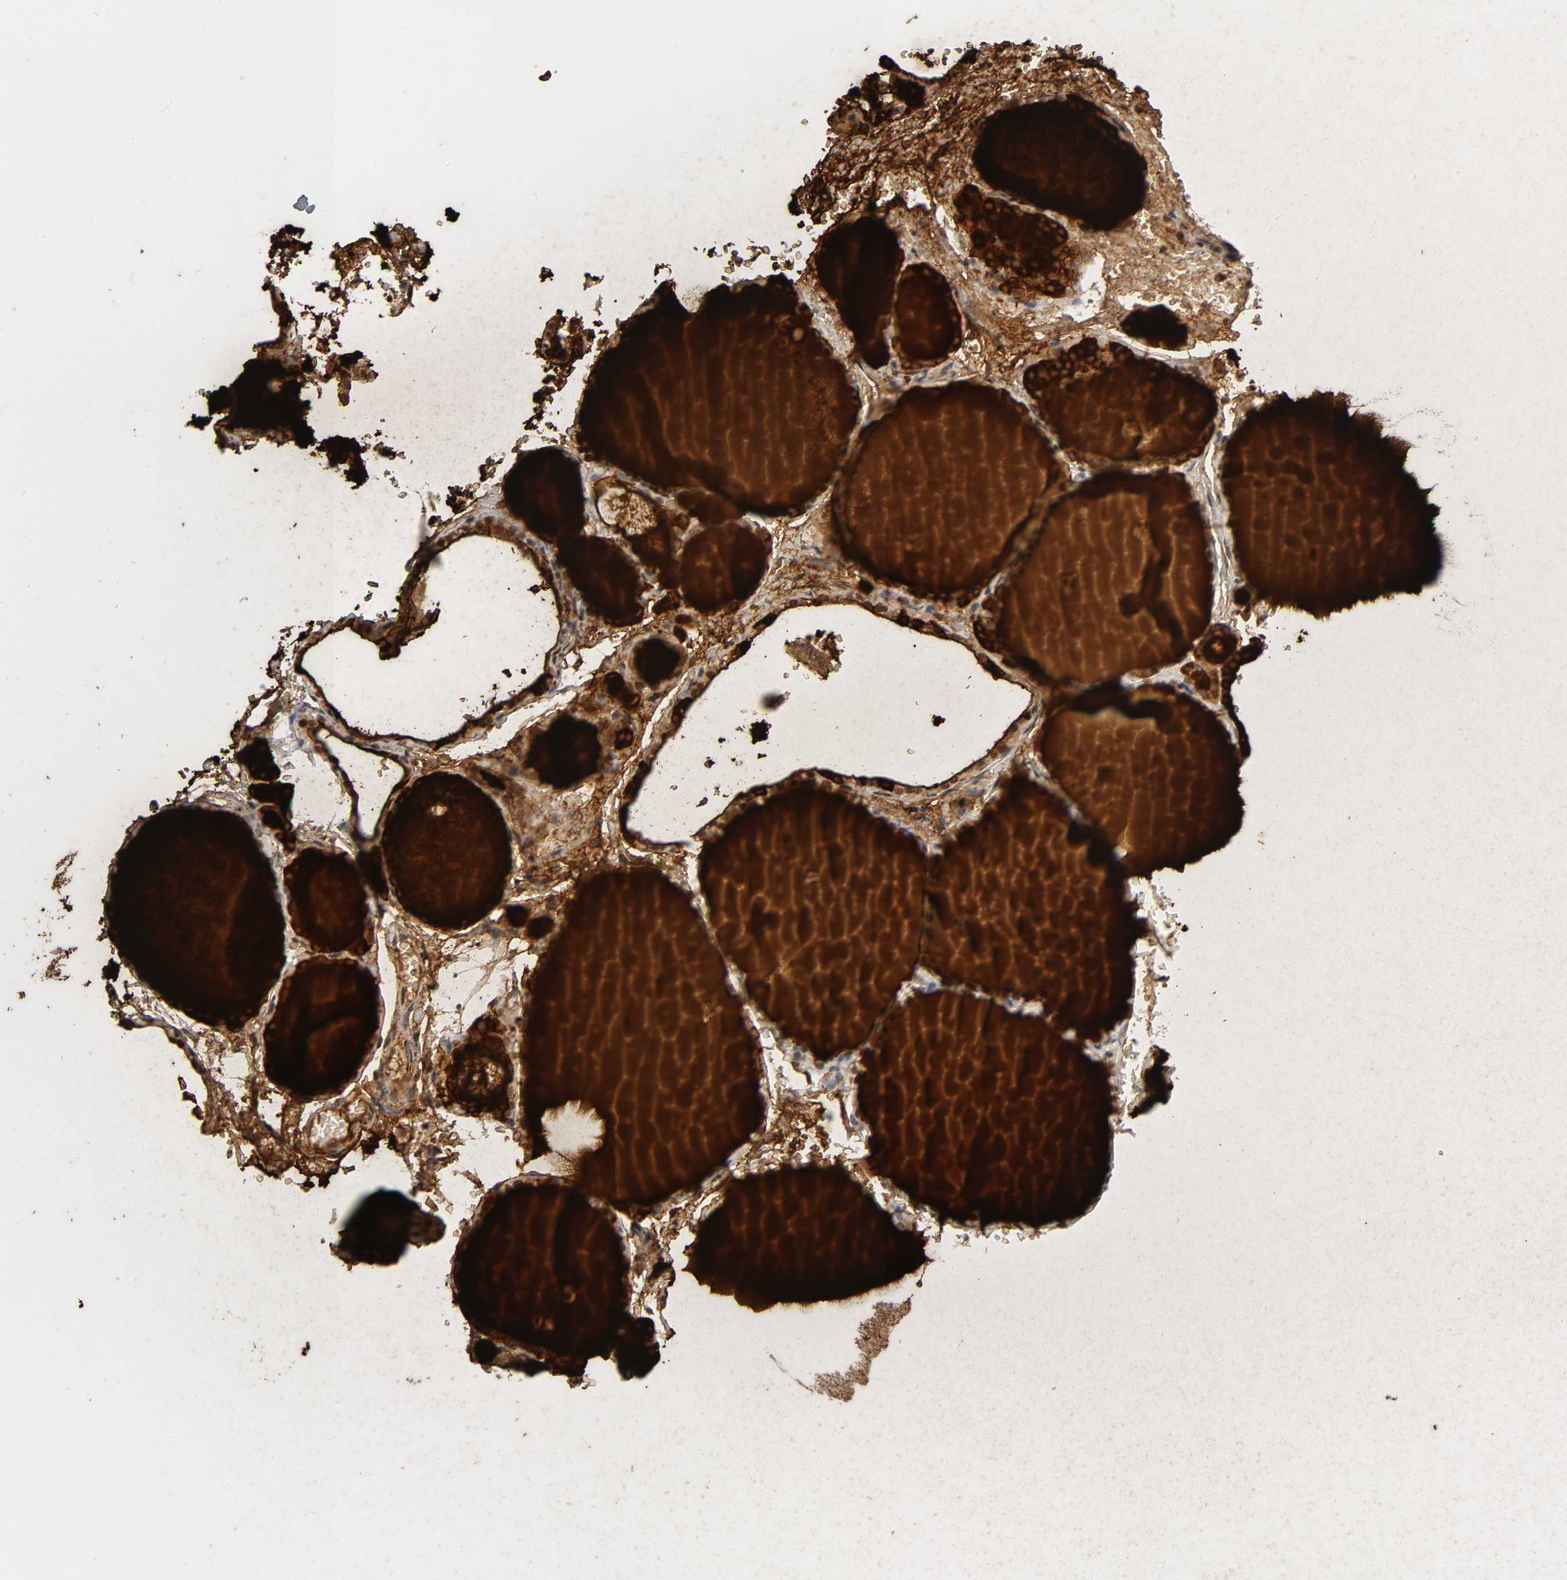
{"staining": {"intensity": "strong", "quantity": ">75%", "location": "cytoplasmic/membranous,nuclear"}, "tissue": "thyroid gland", "cell_type": "Glandular cells", "image_type": "normal", "snomed": [{"axis": "morphology", "description": "Normal tissue, NOS"}, {"axis": "topography", "description": "Thyroid gland"}], "caption": "Glandular cells exhibit high levels of strong cytoplasmic/membranous,nuclear expression in about >75% of cells in benign thyroid gland. Using DAB (3,3'-diaminobenzidine) (brown) and hematoxylin (blue) stains, captured at high magnification using brightfield microscopy.", "gene": "RNF122", "patient": {"sex": "male", "age": 61}}